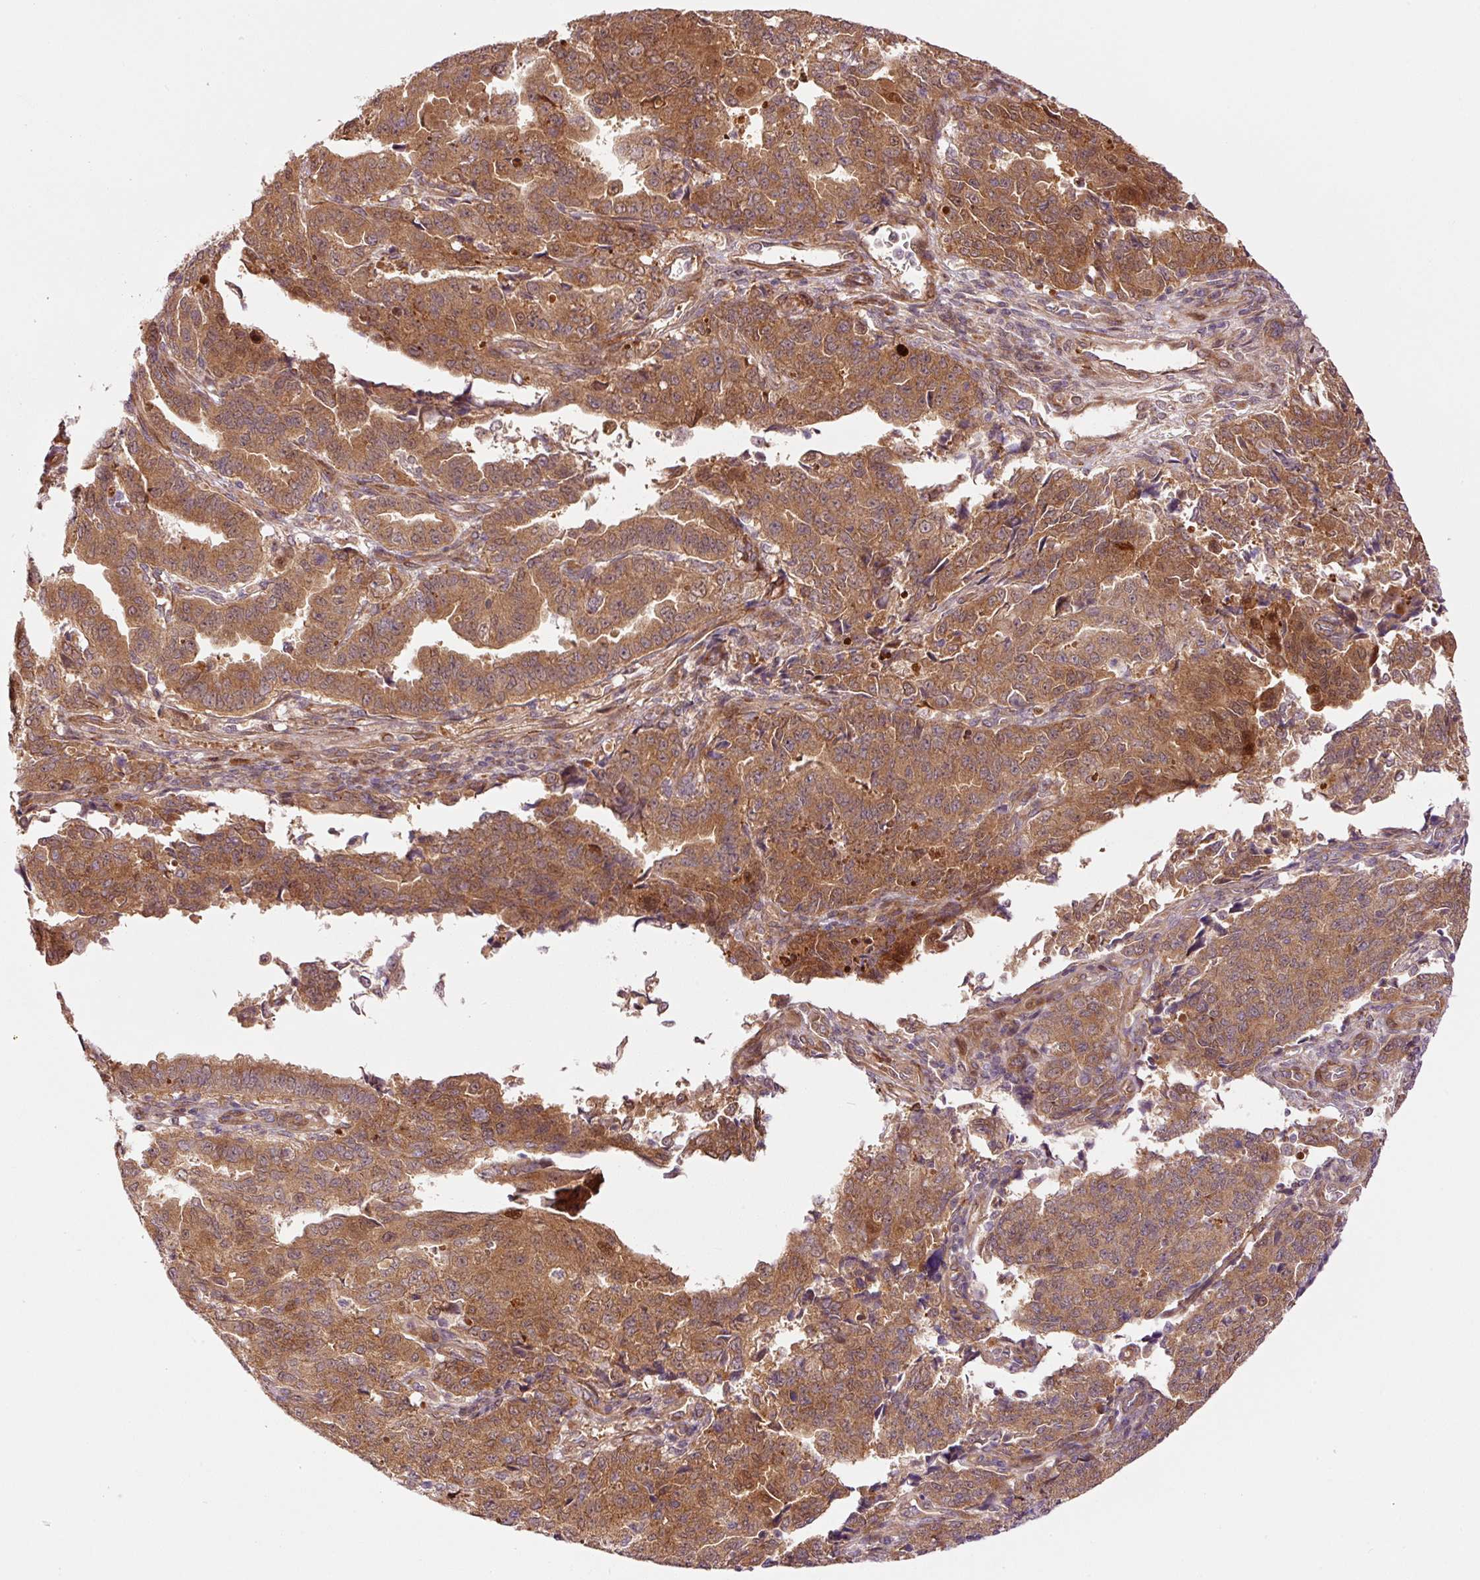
{"staining": {"intensity": "strong", "quantity": ">75%", "location": "cytoplasmic/membranous"}, "tissue": "endometrial cancer", "cell_type": "Tumor cells", "image_type": "cancer", "snomed": [{"axis": "morphology", "description": "Adenocarcinoma, NOS"}, {"axis": "topography", "description": "Endometrium"}], "caption": "This is a histology image of immunohistochemistry staining of endometrial cancer (adenocarcinoma), which shows strong staining in the cytoplasmic/membranous of tumor cells.", "gene": "PPP1R14B", "patient": {"sex": "female", "age": 50}}